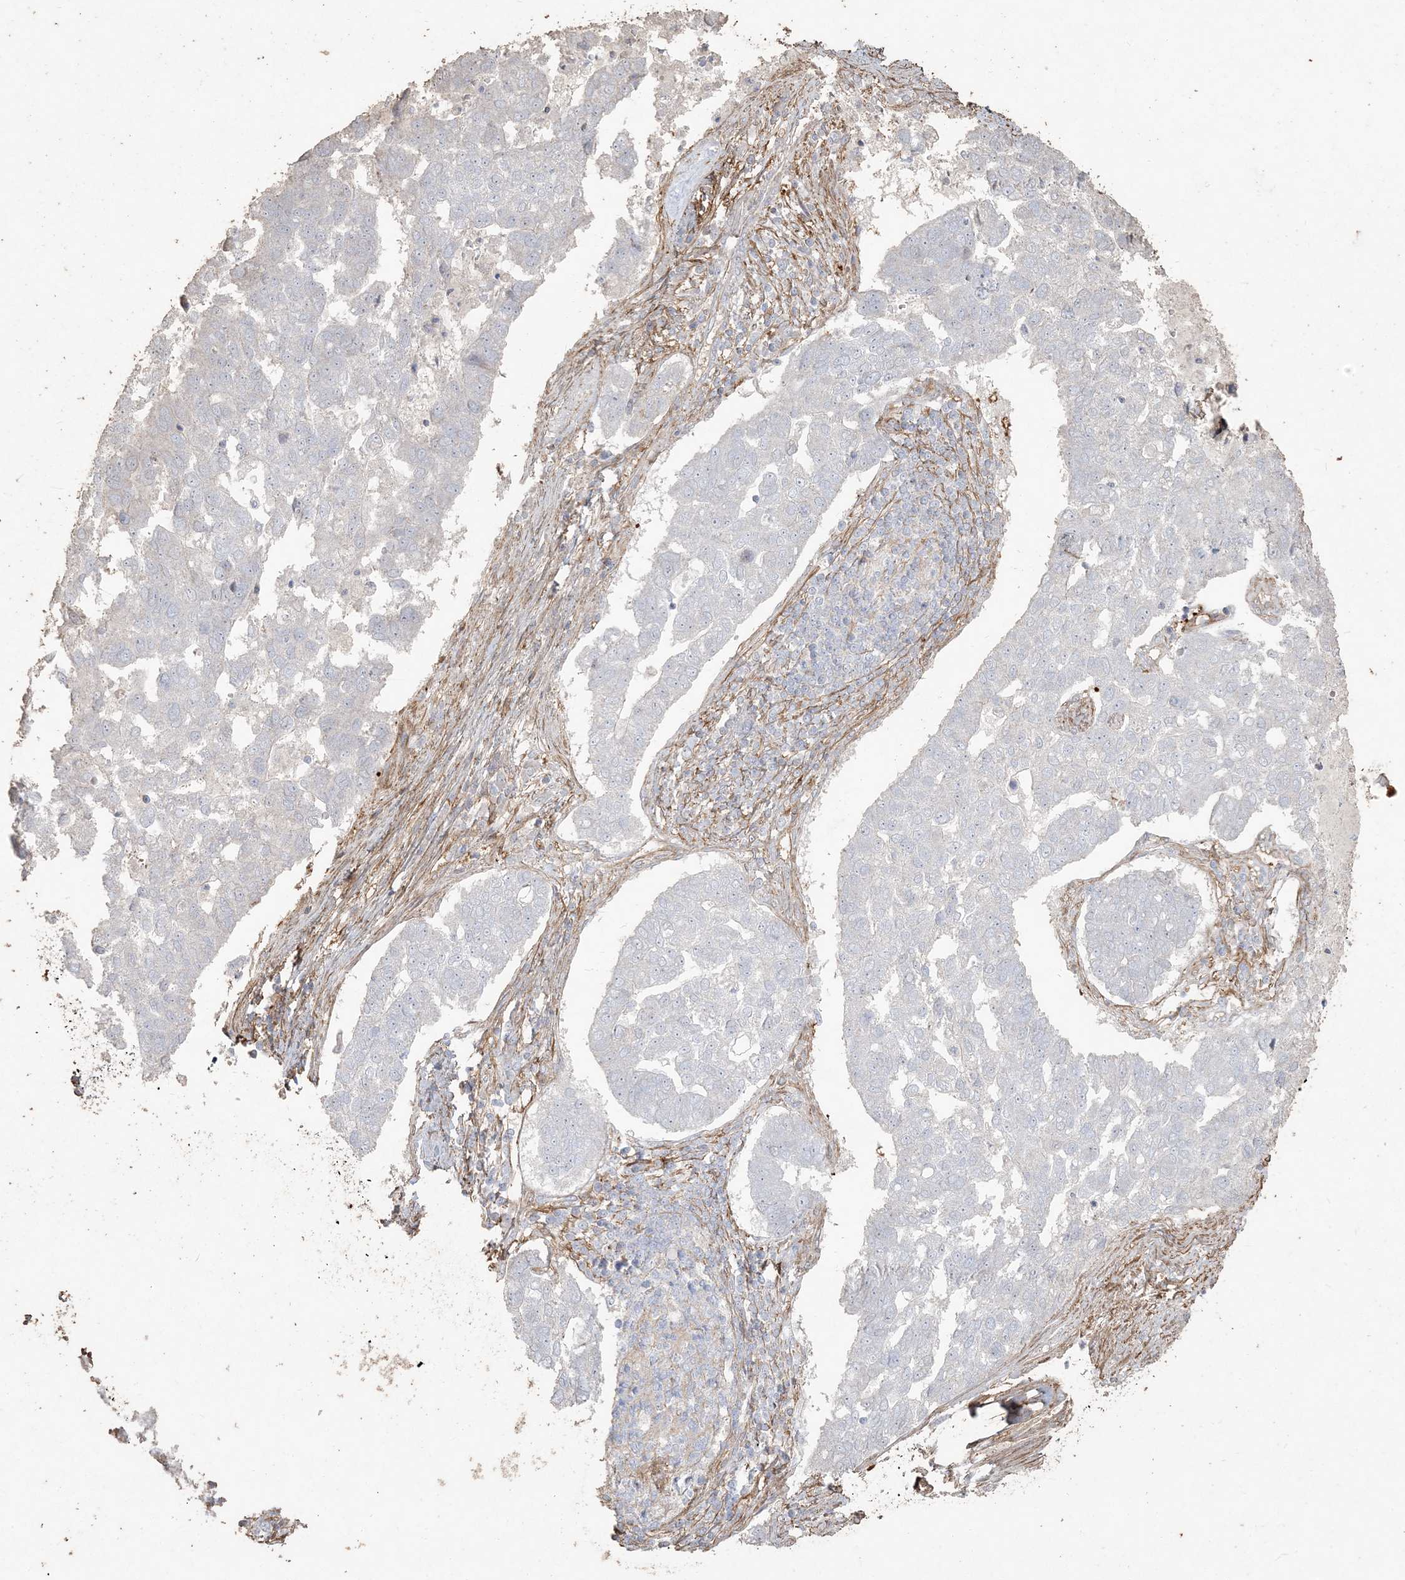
{"staining": {"intensity": "negative", "quantity": "none", "location": "none"}, "tissue": "pancreatic cancer", "cell_type": "Tumor cells", "image_type": "cancer", "snomed": [{"axis": "morphology", "description": "Adenocarcinoma, NOS"}, {"axis": "topography", "description": "Pancreas"}], "caption": "DAB immunohistochemical staining of pancreatic adenocarcinoma shows no significant expression in tumor cells.", "gene": "RNF145", "patient": {"sex": "female", "age": 61}}